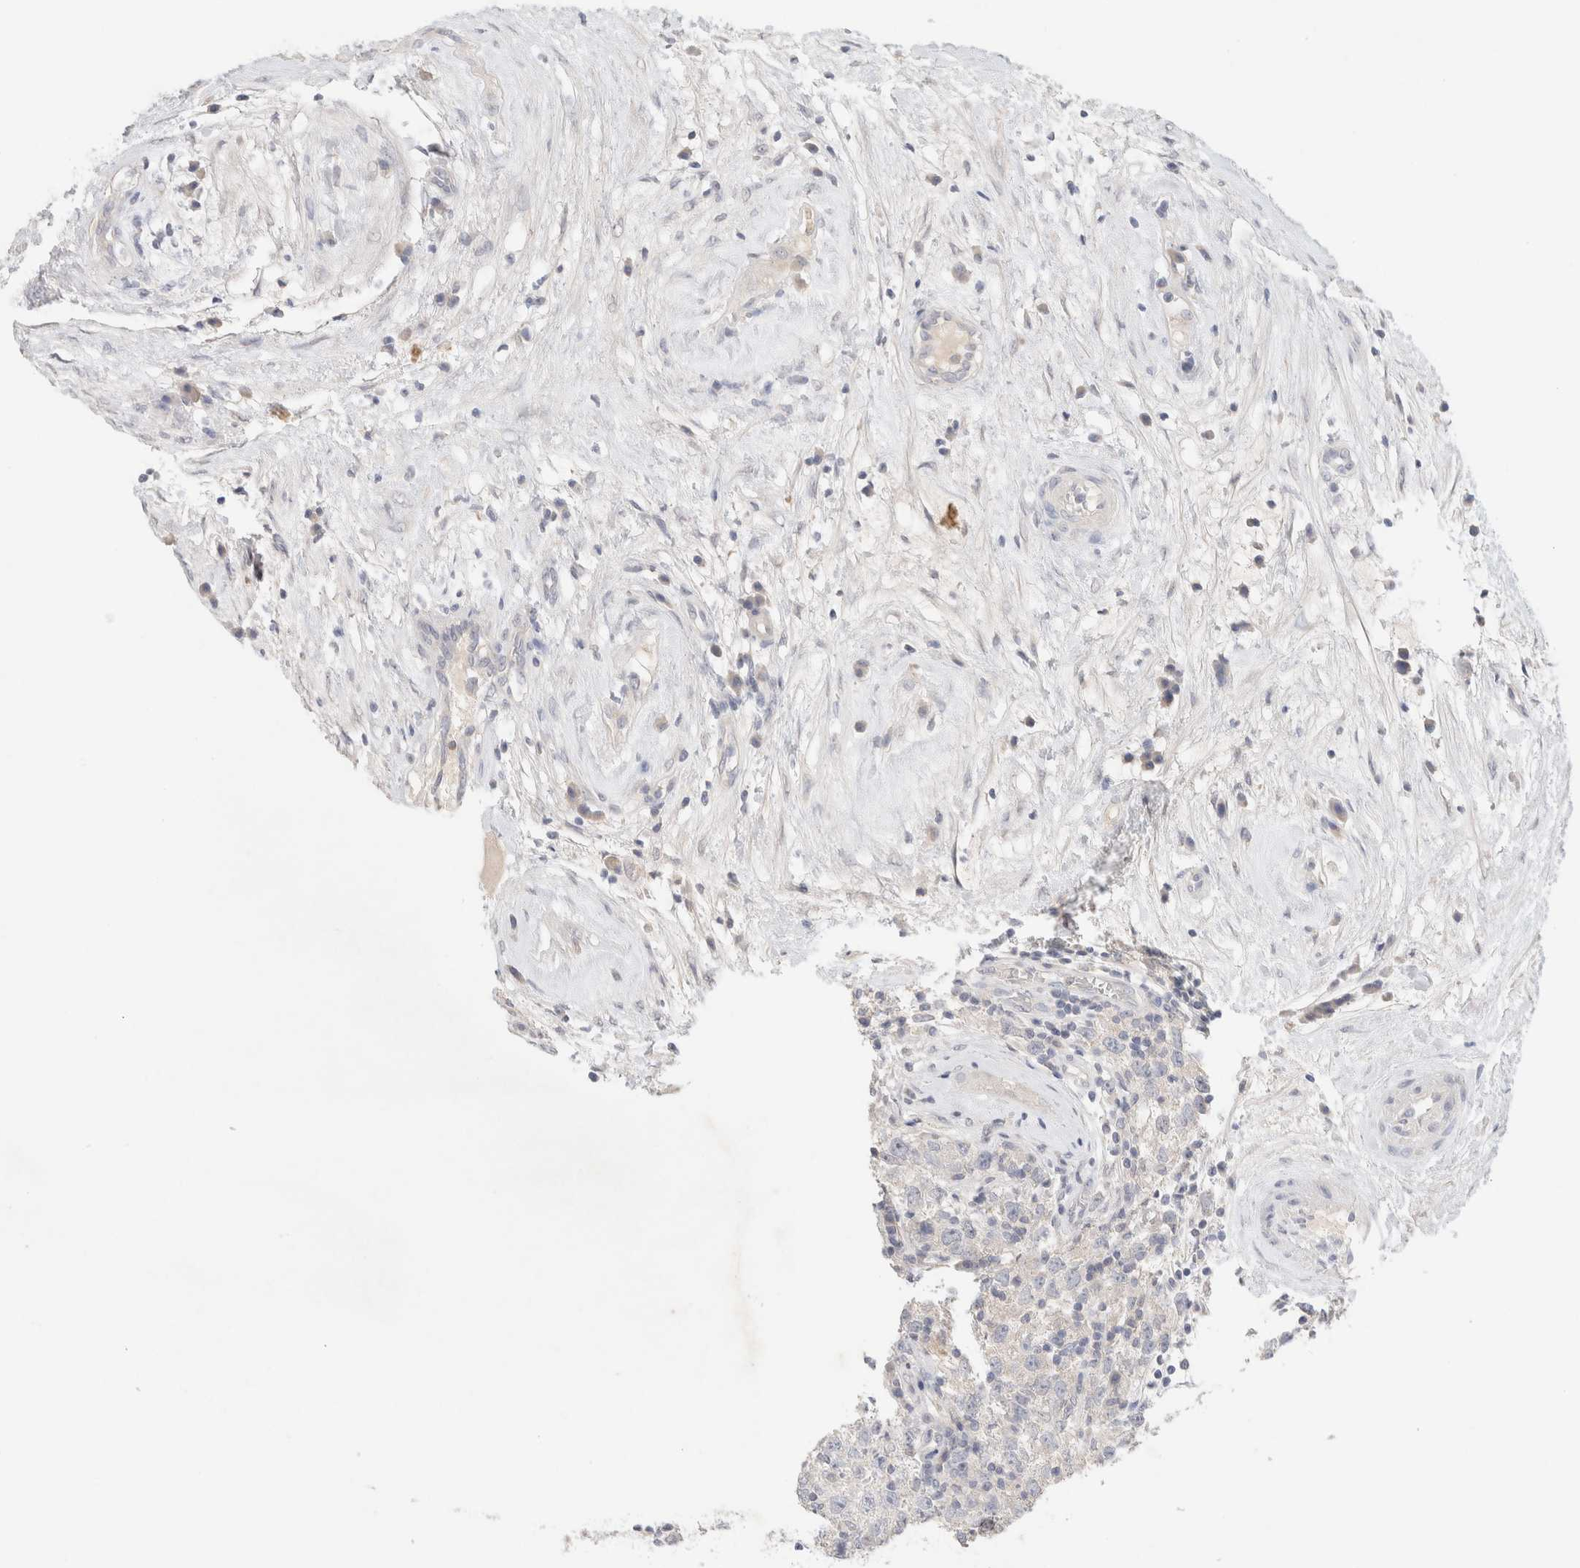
{"staining": {"intensity": "negative", "quantity": "none", "location": "none"}, "tissue": "testis cancer", "cell_type": "Tumor cells", "image_type": "cancer", "snomed": [{"axis": "morphology", "description": "Seminoma, NOS"}, {"axis": "morphology", "description": "Carcinoma, Embryonal, NOS"}, {"axis": "topography", "description": "Testis"}], "caption": "A histopathology image of human testis seminoma is negative for staining in tumor cells.", "gene": "MPP2", "patient": {"sex": "male", "age": 28}}